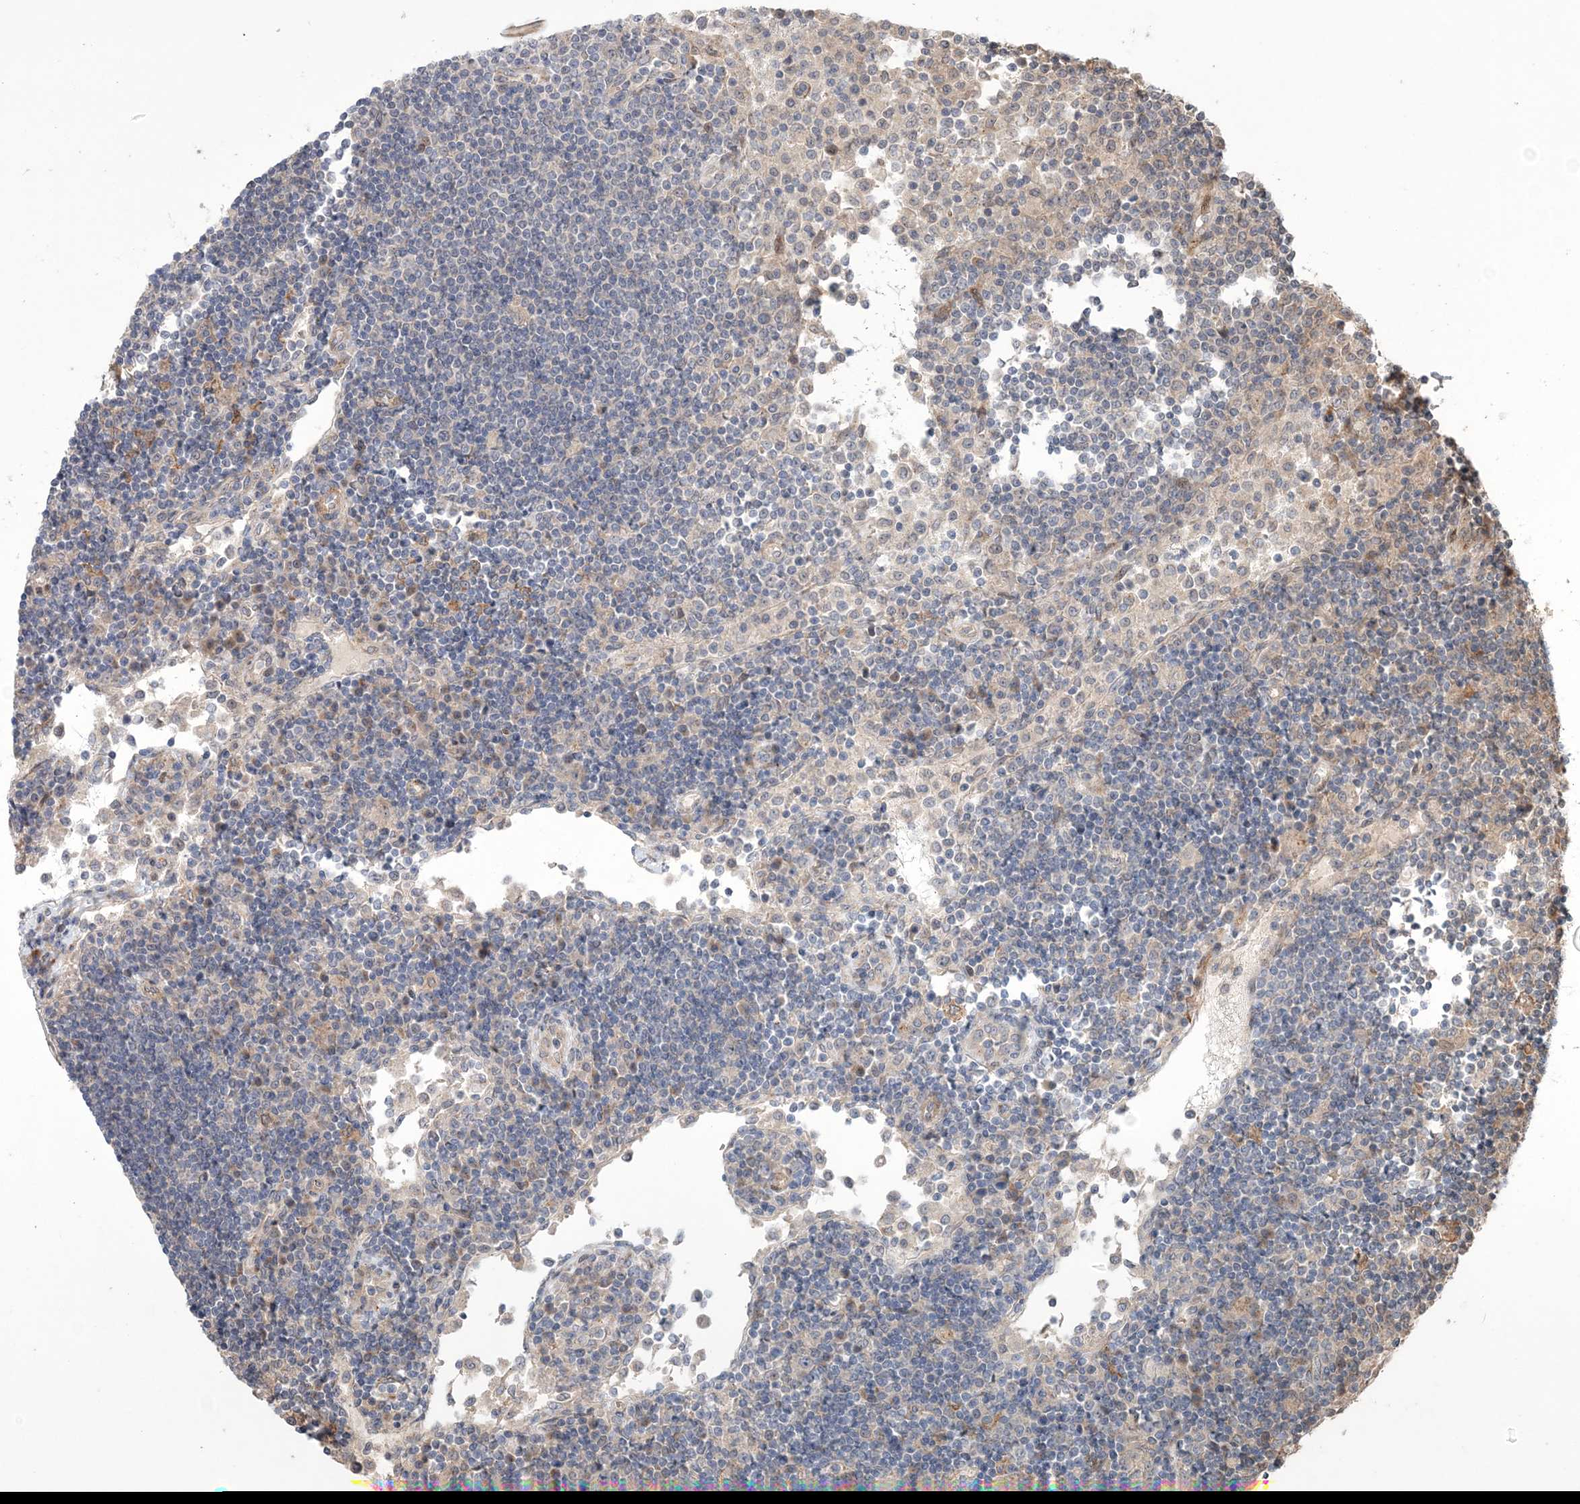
{"staining": {"intensity": "moderate", "quantity": "<25%", "location": "cytoplasmic/membranous"}, "tissue": "lymph node", "cell_type": "Germinal center cells", "image_type": "normal", "snomed": [{"axis": "morphology", "description": "Normal tissue, NOS"}, {"axis": "topography", "description": "Lymph node"}], "caption": "Immunohistochemical staining of unremarkable lymph node displays <25% levels of moderate cytoplasmic/membranous protein expression in about <25% of germinal center cells.", "gene": "UBTD2", "patient": {"sex": "female", "age": 53}}